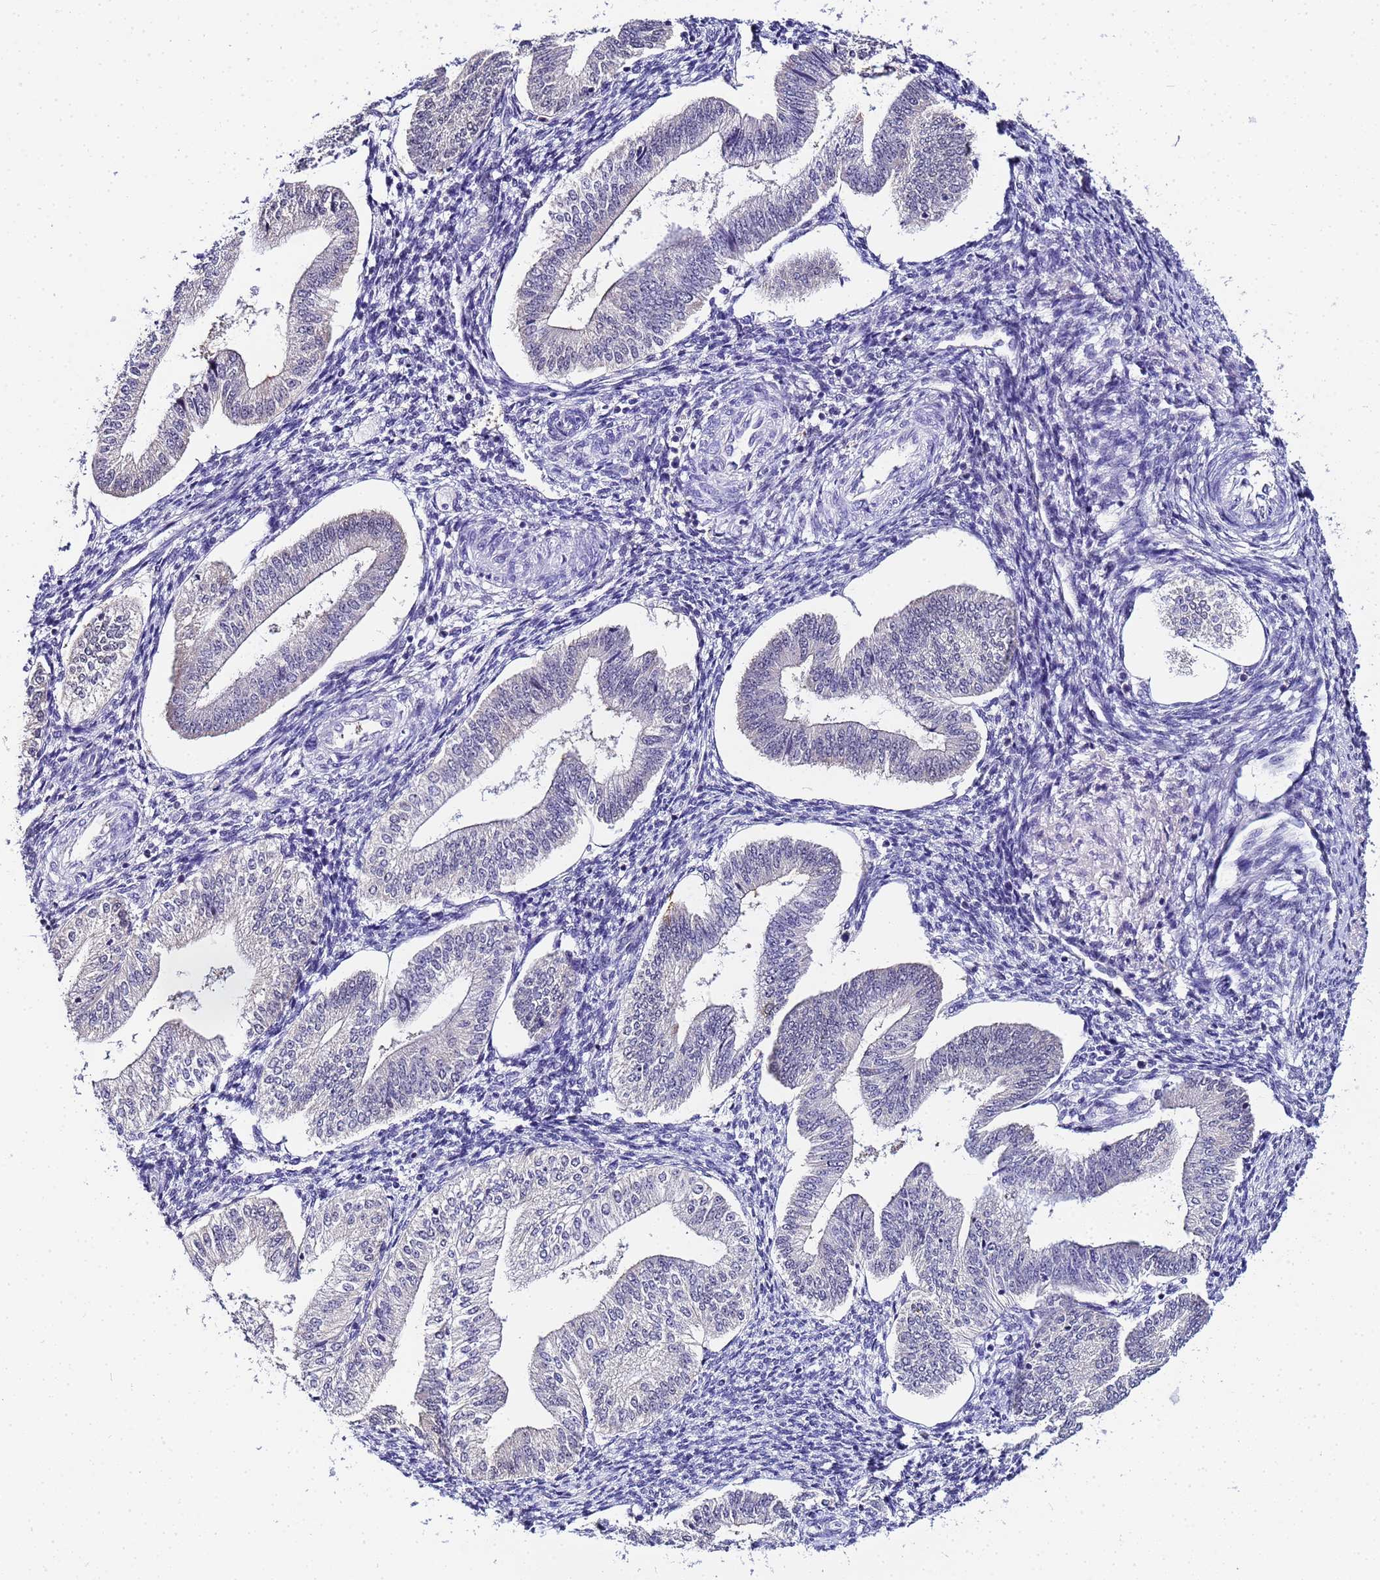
{"staining": {"intensity": "negative", "quantity": "none", "location": "none"}, "tissue": "endometrium", "cell_type": "Cells in endometrial stroma", "image_type": "normal", "snomed": [{"axis": "morphology", "description": "Normal tissue, NOS"}, {"axis": "topography", "description": "Endometrium"}], "caption": "The immunohistochemistry histopathology image has no significant positivity in cells in endometrial stroma of endometrium.", "gene": "ACTL6B", "patient": {"sex": "female", "age": 34}}